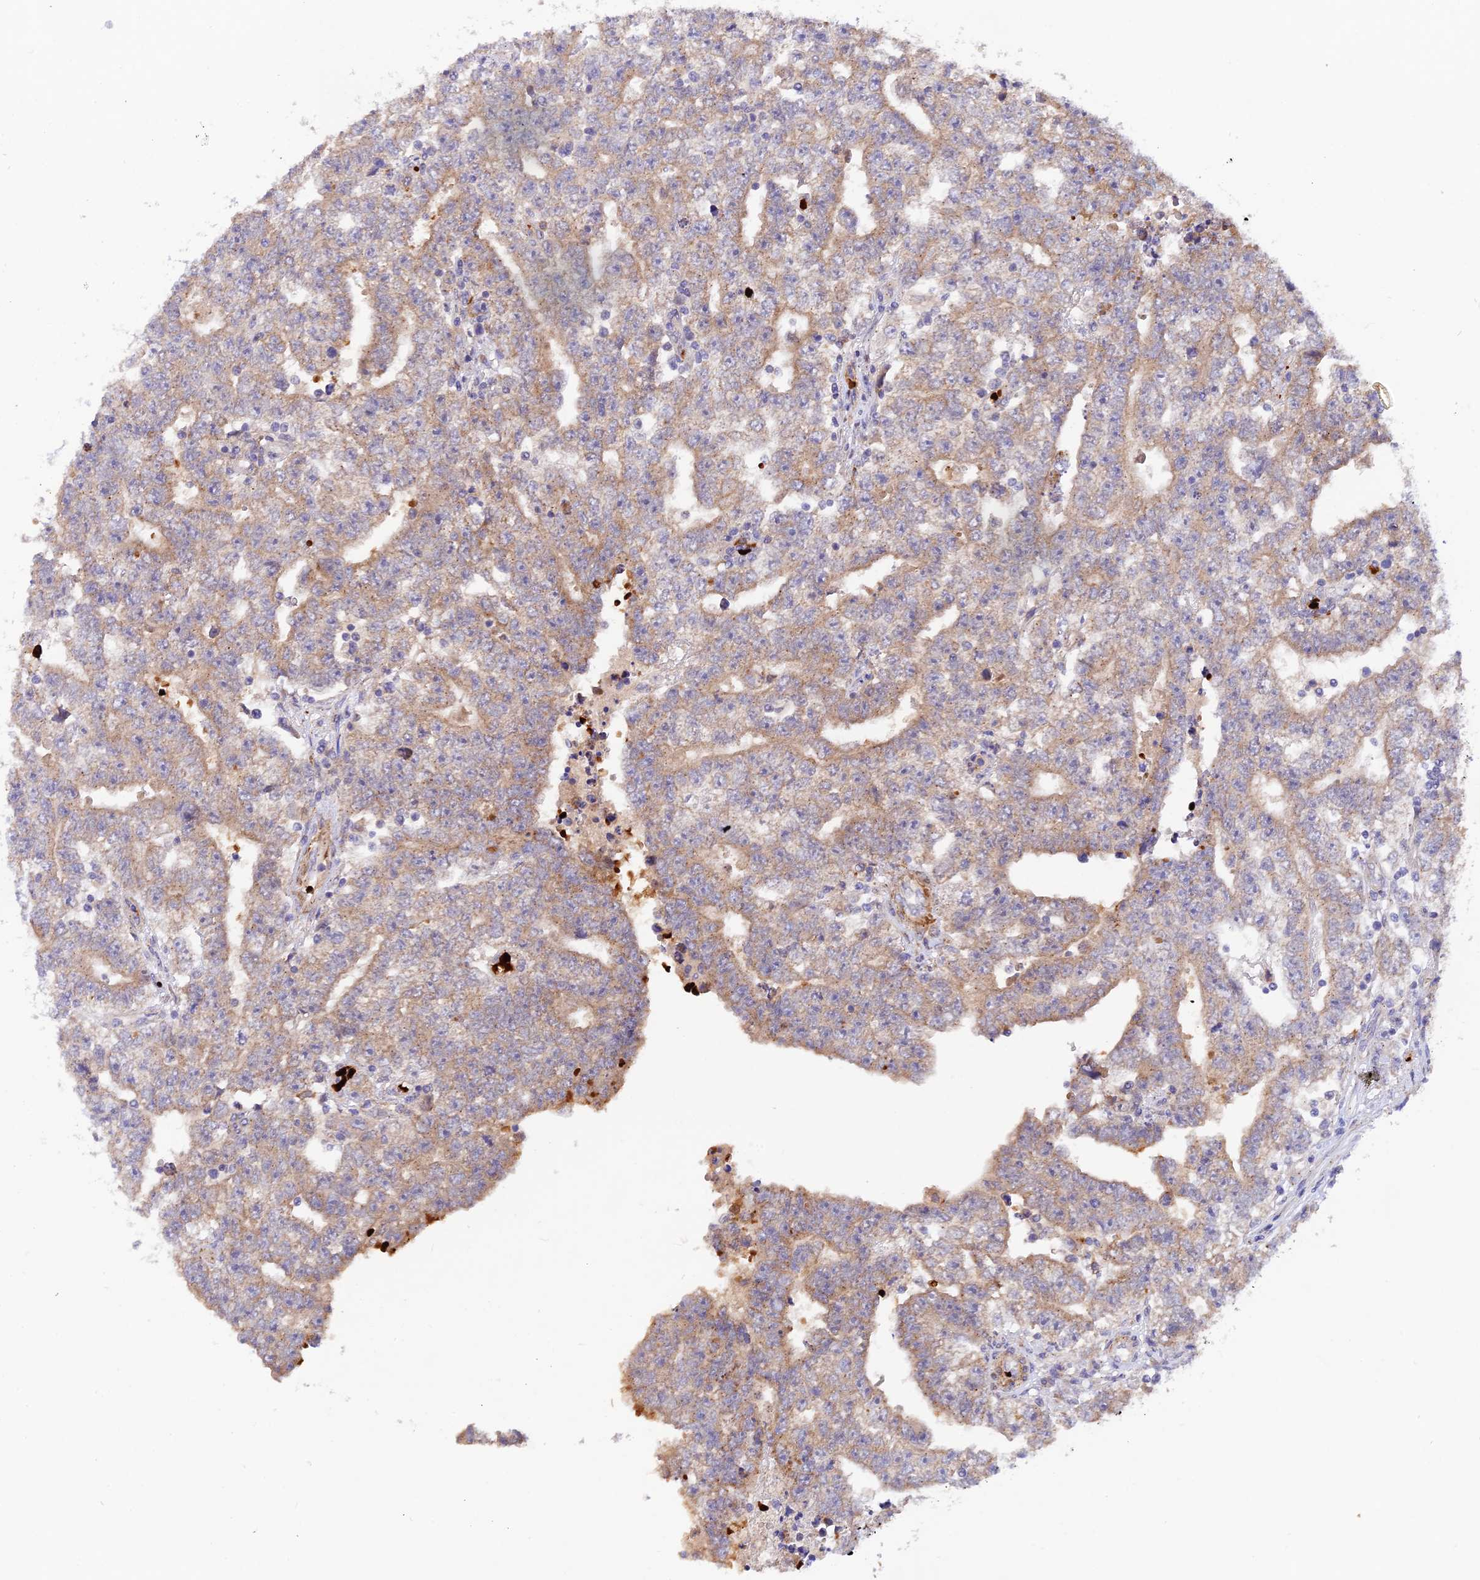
{"staining": {"intensity": "weak", "quantity": "<25%", "location": "cytoplasmic/membranous"}, "tissue": "testis cancer", "cell_type": "Tumor cells", "image_type": "cancer", "snomed": [{"axis": "morphology", "description": "Carcinoma, Embryonal, NOS"}, {"axis": "topography", "description": "Testis"}], "caption": "This is a micrograph of immunohistochemistry (IHC) staining of embryonal carcinoma (testis), which shows no positivity in tumor cells.", "gene": "WDFY4", "patient": {"sex": "male", "age": 25}}